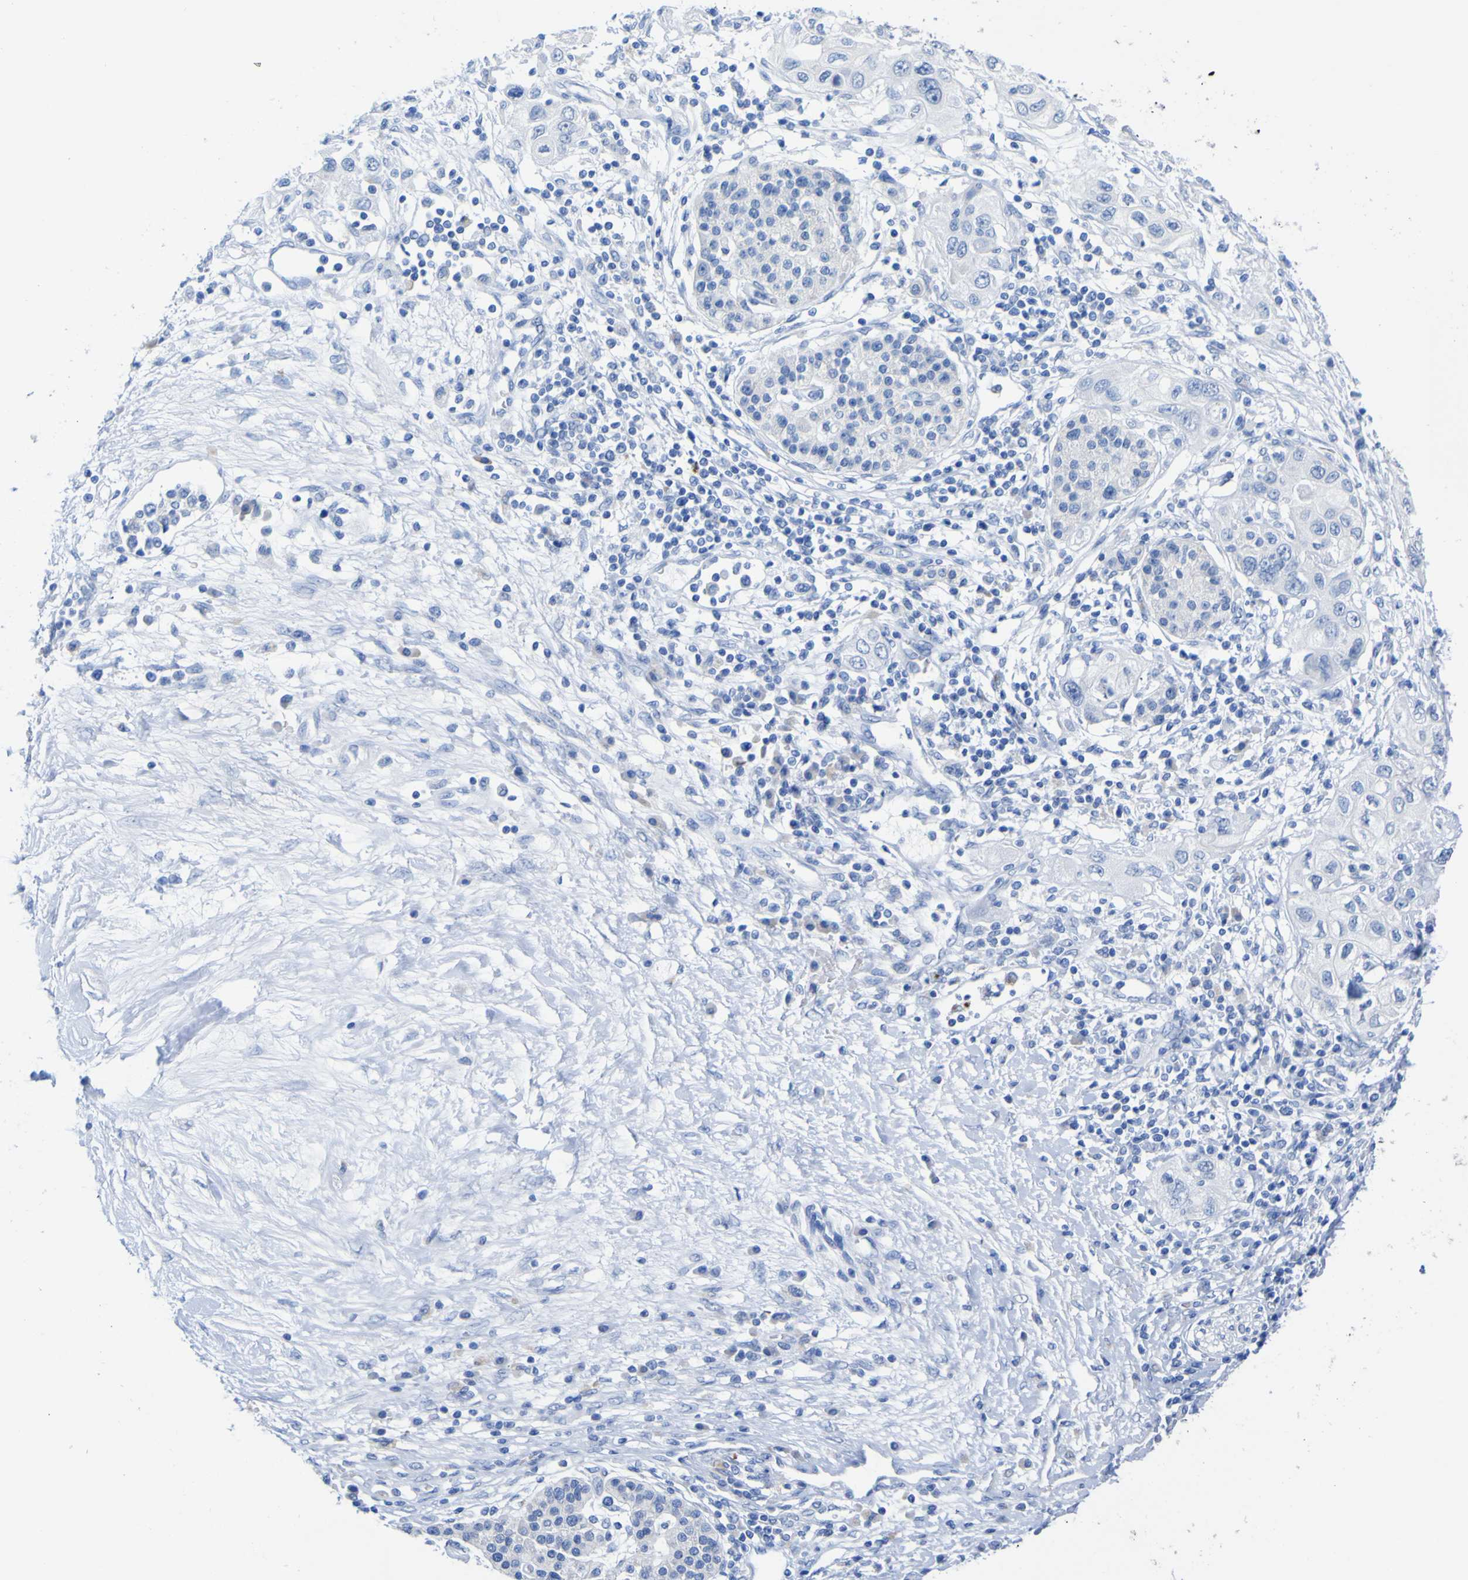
{"staining": {"intensity": "negative", "quantity": "none", "location": "none"}, "tissue": "pancreatic cancer", "cell_type": "Tumor cells", "image_type": "cancer", "snomed": [{"axis": "morphology", "description": "Adenocarcinoma, NOS"}, {"axis": "topography", "description": "Pancreas"}], "caption": "High magnification brightfield microscopy of pancreatic cancer stained with DAB (3,3'-diaminobenzidine) (brown) and counterstained with hematoxylin (blue): tumor cells show no significant staining. (DAB (3,3'-diaminobenzidine) immunohistochemistry visualized using brightfield microscopy, high magnification).", "gene": "GCM1", "patient": {"sex": "female", "age": 70}}